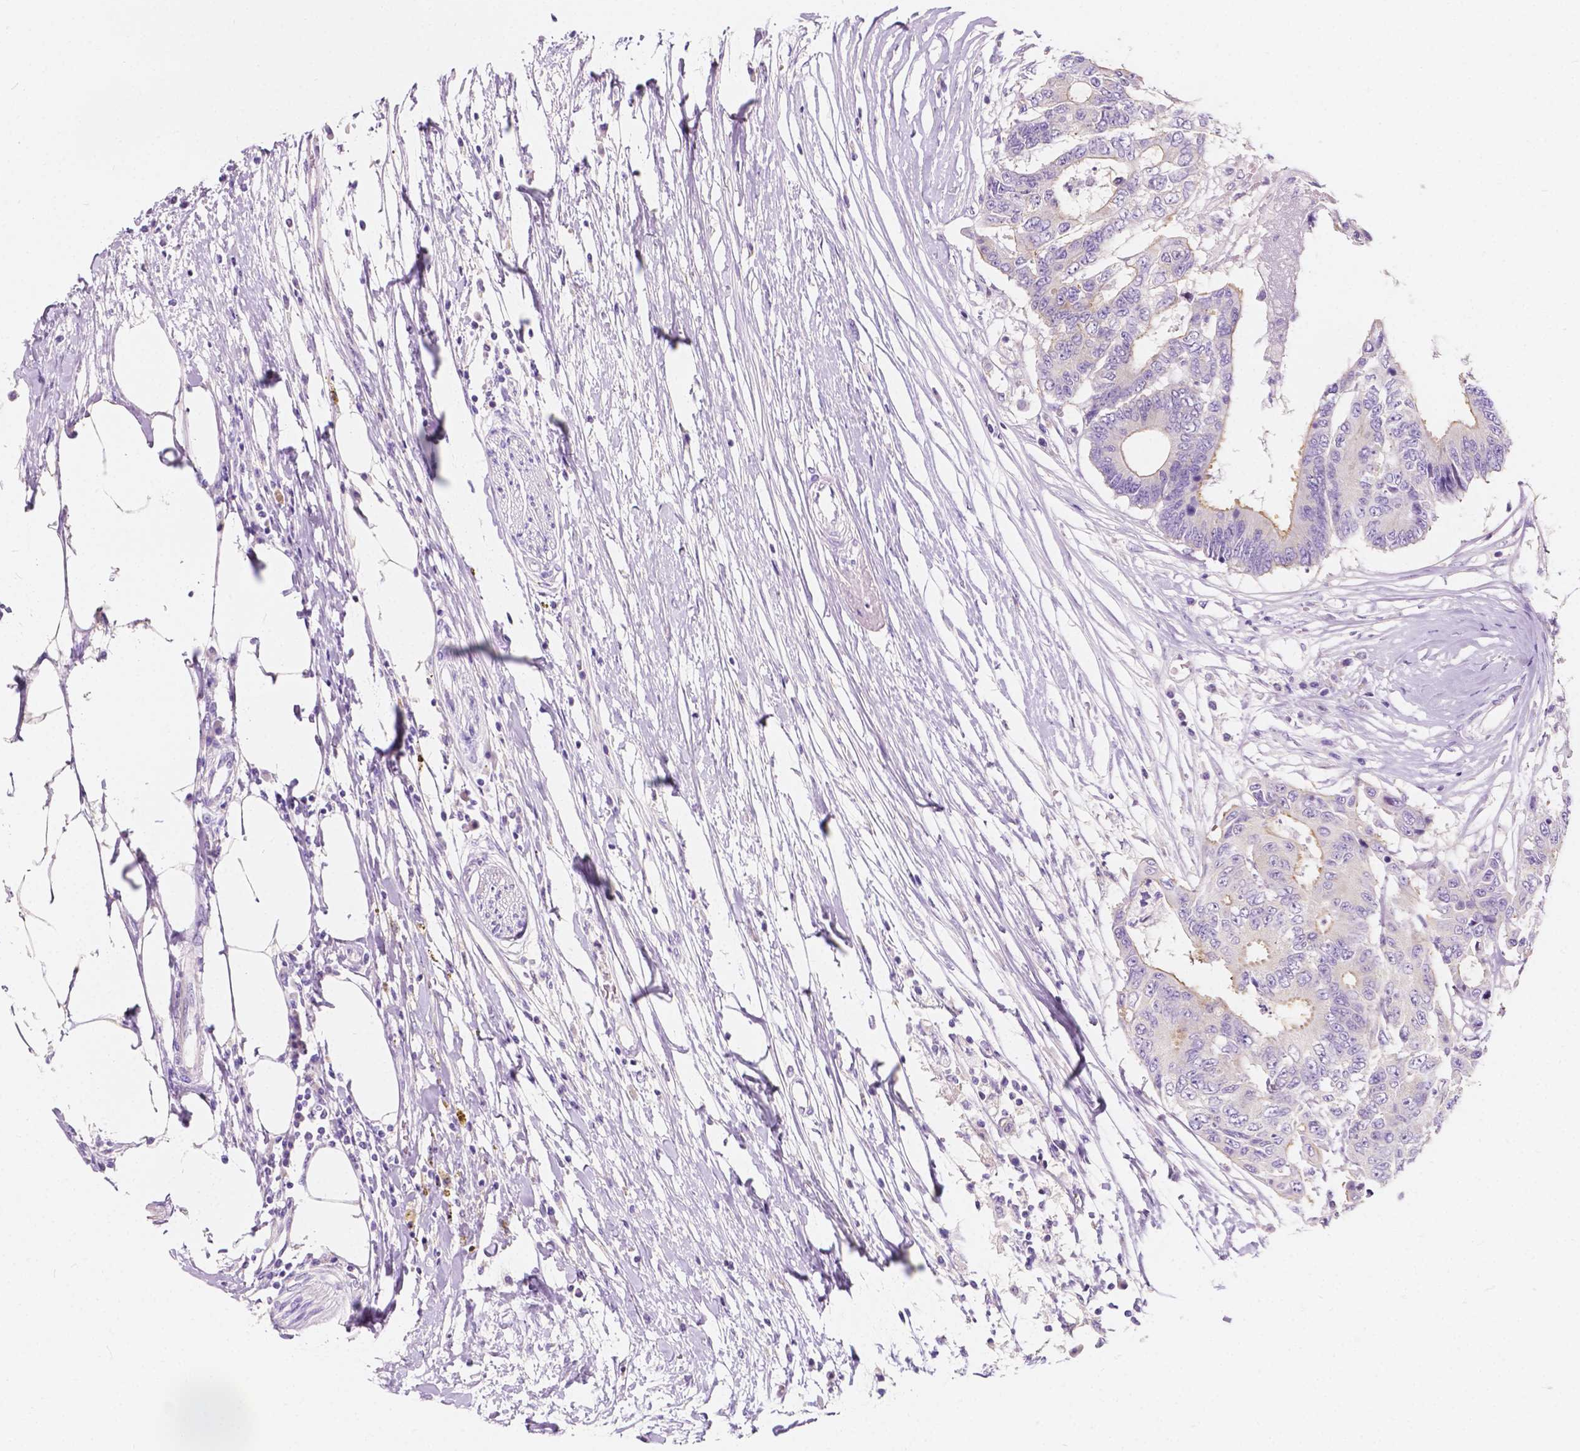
{"staining": {"intensity": "negative", "quantity": "none", "location": "none"}, "tissue": "colorectal cancer", "cell_type": "Tumor cells", "image_type": "cancer", "snomed": [{"axis": "morphology", "description": "Adenocarcinoma, NOS"}, {"axis": "topography", "description": "Colon"}], "caption": "An immunohistochemistry (IHC) photomicrograph of colorectal adenocarcinoma is shown. There is no staining in tumor cells of colorectal adenocarcinoma.", "gene": "SIRT2", "patient": {"sex": "female", "age": 48}}